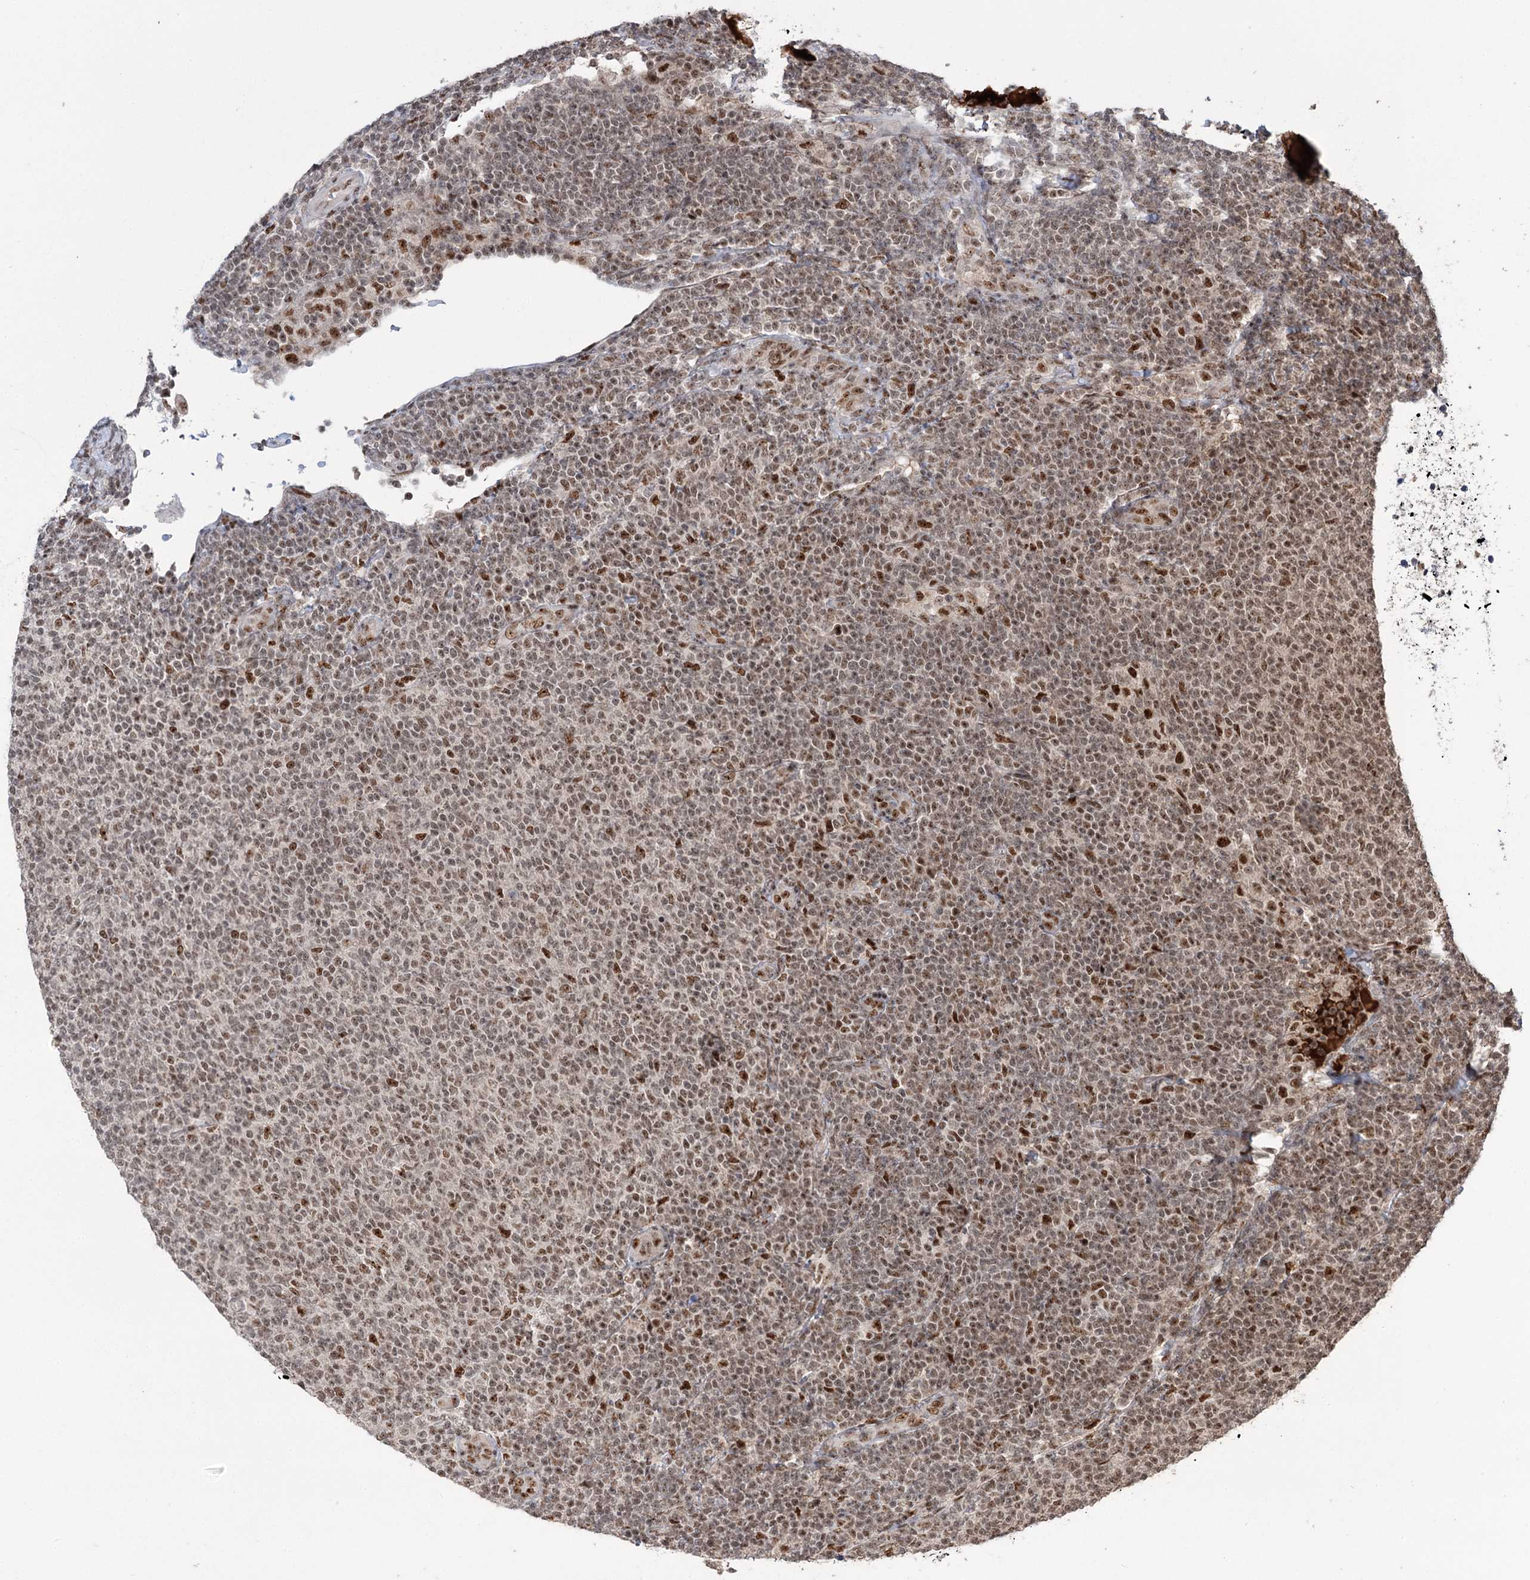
{"staining": {"intensity": "moderate", "quantity": "25%-75%", "location": "nuclear"}, "tissue": "lymphoma", "cell_type": "Tumor cells", "image_type": "cancer", "snomed": [{"axis": "morphology", "description": "Malignant lymphoma, non-Hodgkin's type, Low grade"}, {"axis": "topography", "description": "Lymph node"}], "caption": "Immunohistochemical staining of human lymphoma demonstrates medium levels of moderate nuclear expression in approximately 25%-75% of tumor cells. Immunohistochemistry stains the protein of interest in brown and the nuclei are stained blue.", "gene": "ERCC3", "patient": {"sex": "male", "age": 66}}